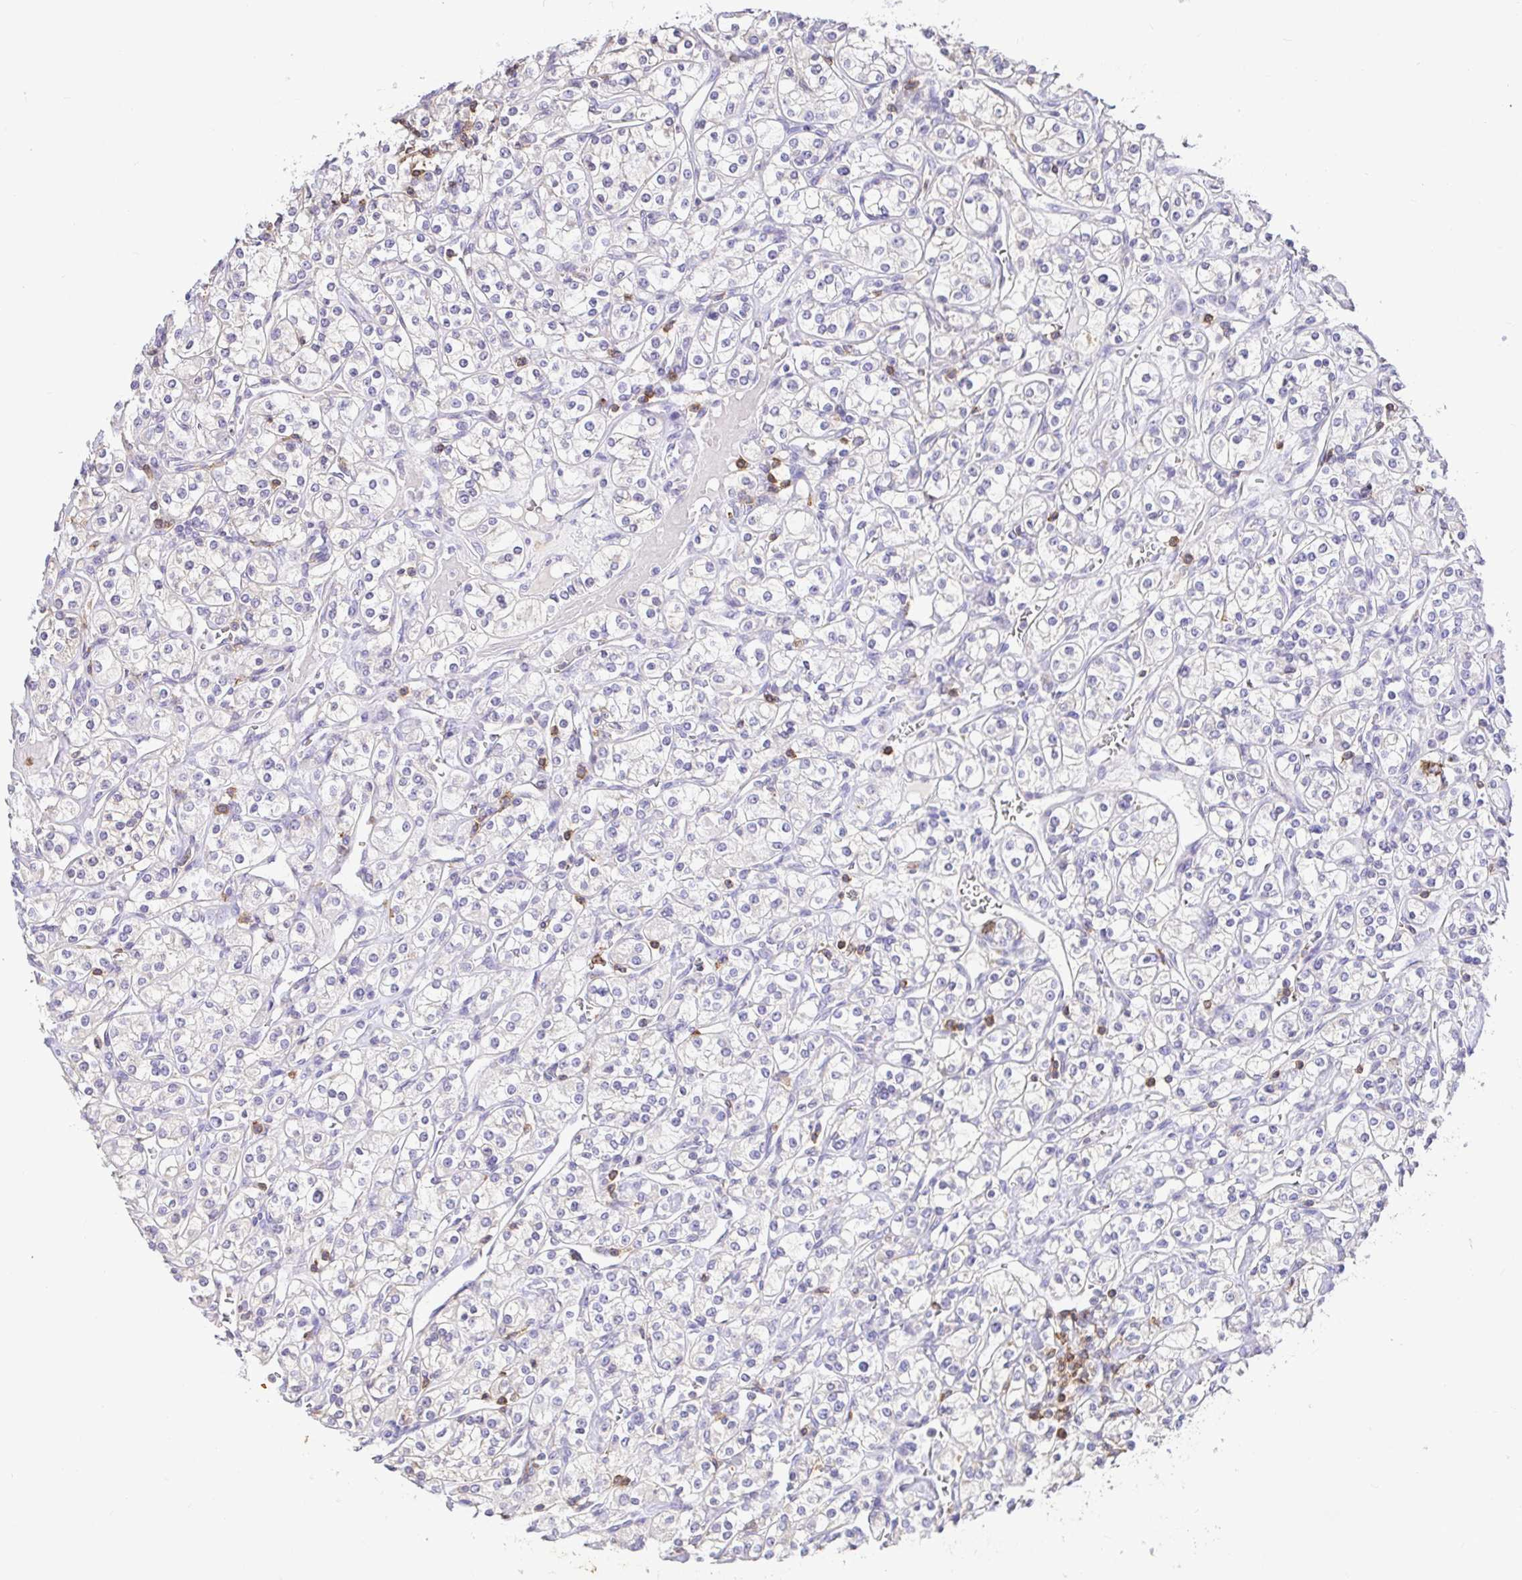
{"staining": {"intensity": "negative", "quantity": "none", "location": "none"}, "tissue": "renal cancer", "cell_type": "Tumor cells", "image_type": "cancer", "snomed": [{"axis": "morphology", "description": "Adenocarcinoma, NOS"}, {"axis": "topography", "description": "Kidney"}], "caption": "Human renal adenocarcinoma stained for a protein using immunohistochemistry reveals no staining in tumor cells.", "gene": "SKAP1", "patient": {"sex": "male", "age": 77}}